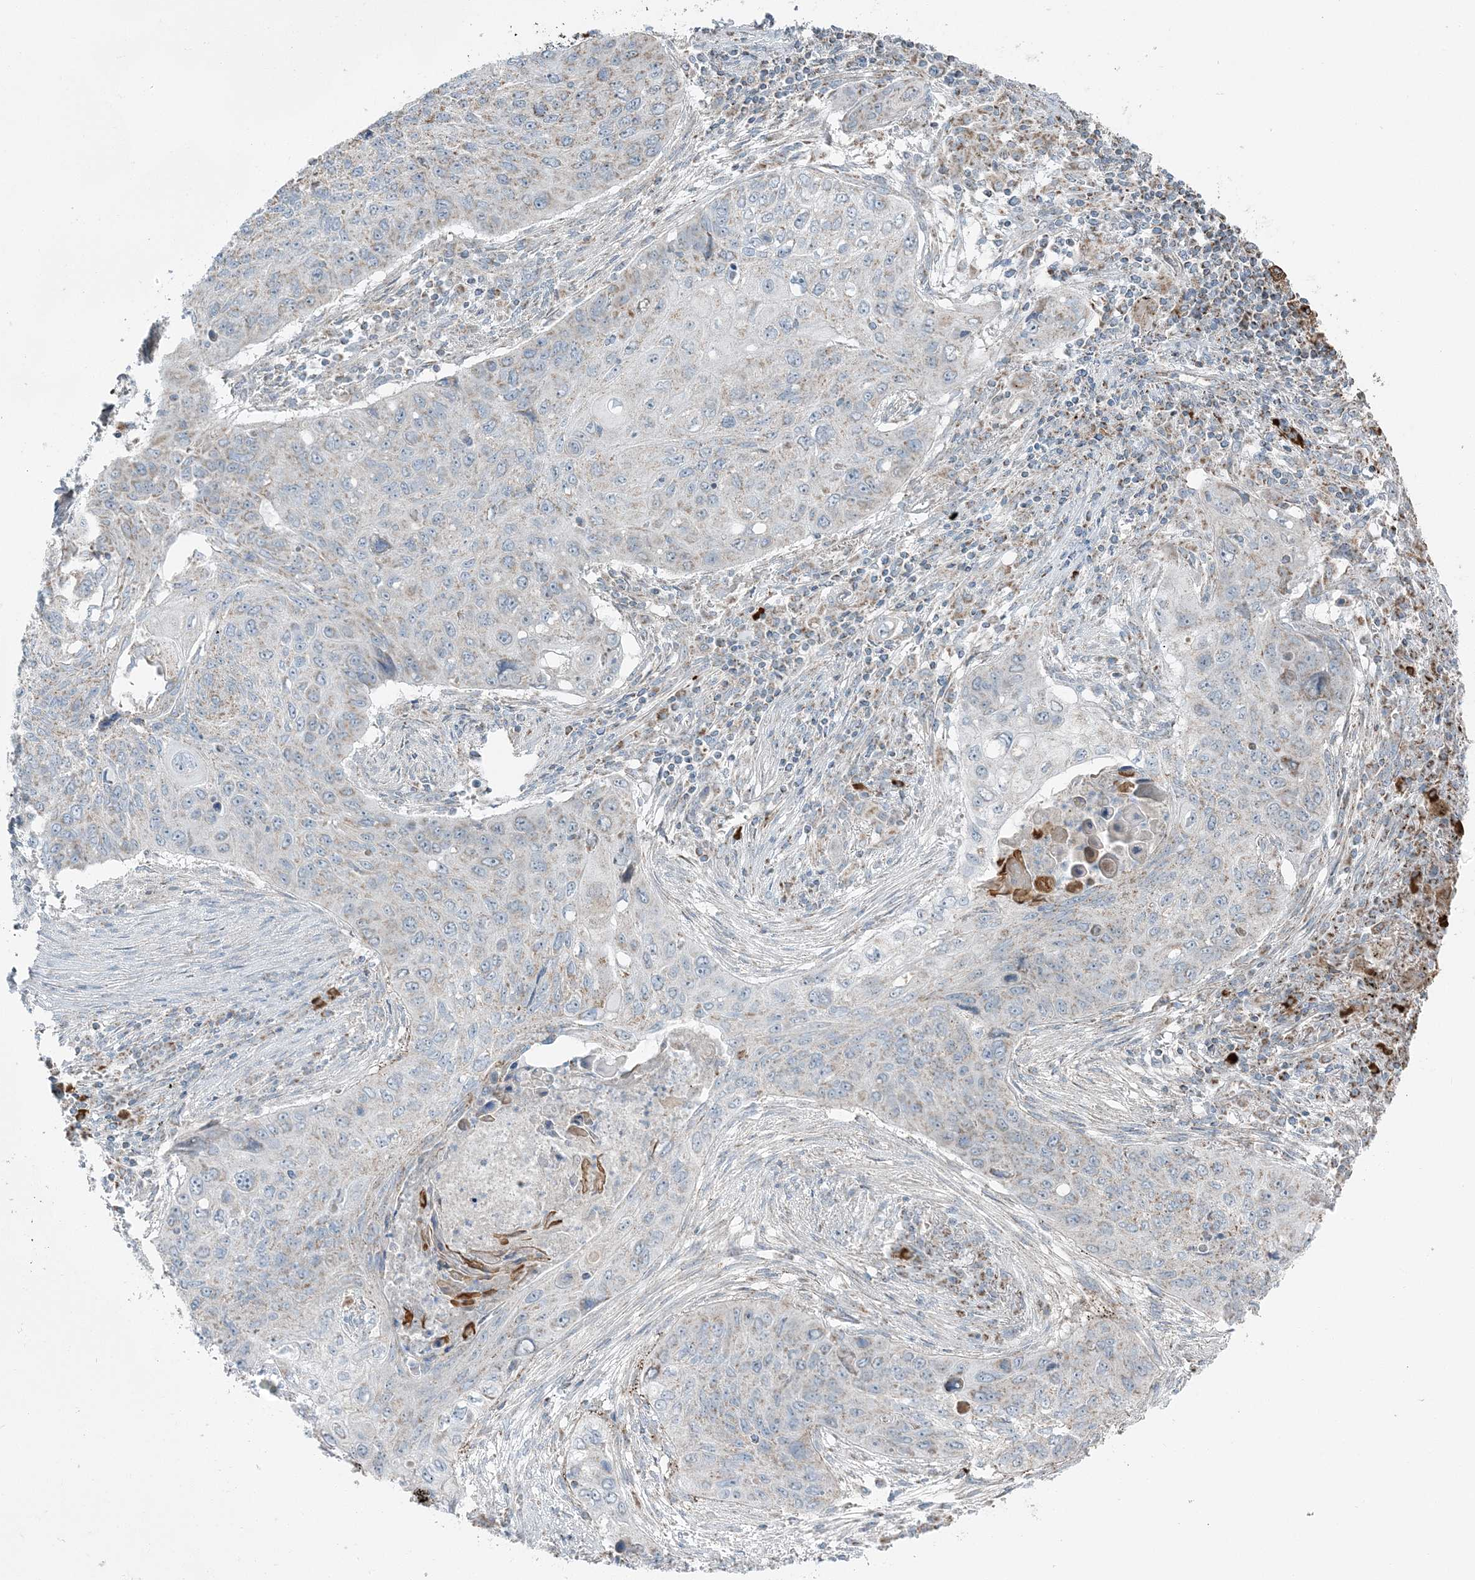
{"staining": {"intensity": "negative", "quantity": "none", "location": "none"}, "tissue": "lung cancer", "cell_type": "Tumor cells", "image_type": "cancer", "snomed": [{"axis": "morphology", "description": "Squamous cell carcinoma, NOS"}, {"axis": "topography", "description": "Lung"}], "caption": "This is an immunohistochemistry image of lung cancer (squamous cell carcinoma). There is no positivity in tumor cells.", "gene": "SLC22A16", "patient": {"sex": "female", "age": 63}}